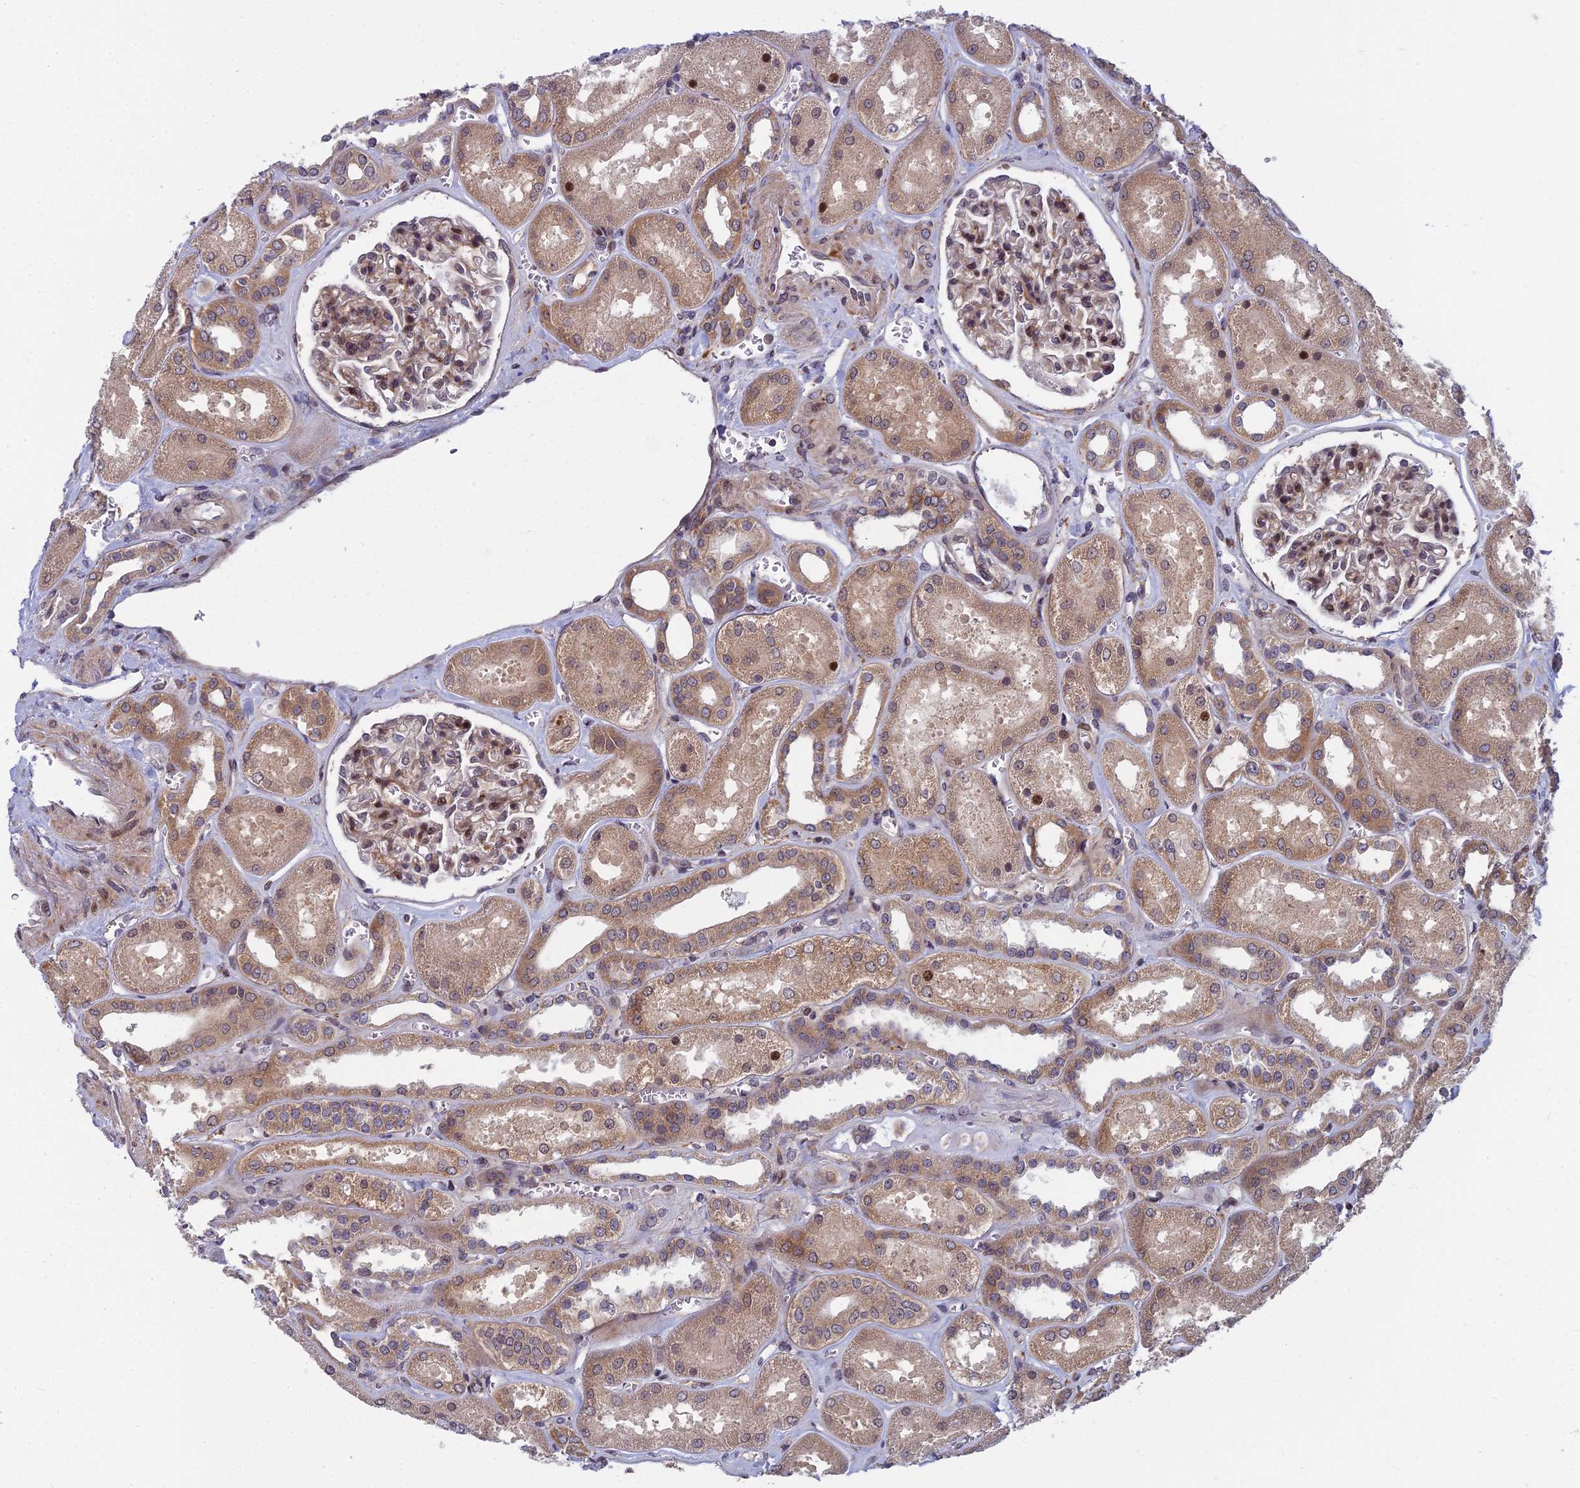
{"staining": {"intensity": "moderate", "quantity": "25%-75%", "location": "cytoplasmic/membranous,nuclear"}, "tissue": "kidney", "cell_type": "Cells in glomeruli", "image_type": "normal", "snomed": [{"axis": "morphology", "description": "Normal tissue, NOS"}, {"axis": "morphology", "description": "Adenocarcinoma, NOS"}, {"axis": "topography", "description": "Kidney"}], "caption": "Immunohistochemical staining of unremarkable human kidney exhibits 25%-75% levels of moderate cytoplasmic/membranous,nuclear protein positivity in approximately 25%-75% of cells in glomeruli.", "gene": "COMMD2", "patient": {"sex": "female", "age": 68}}